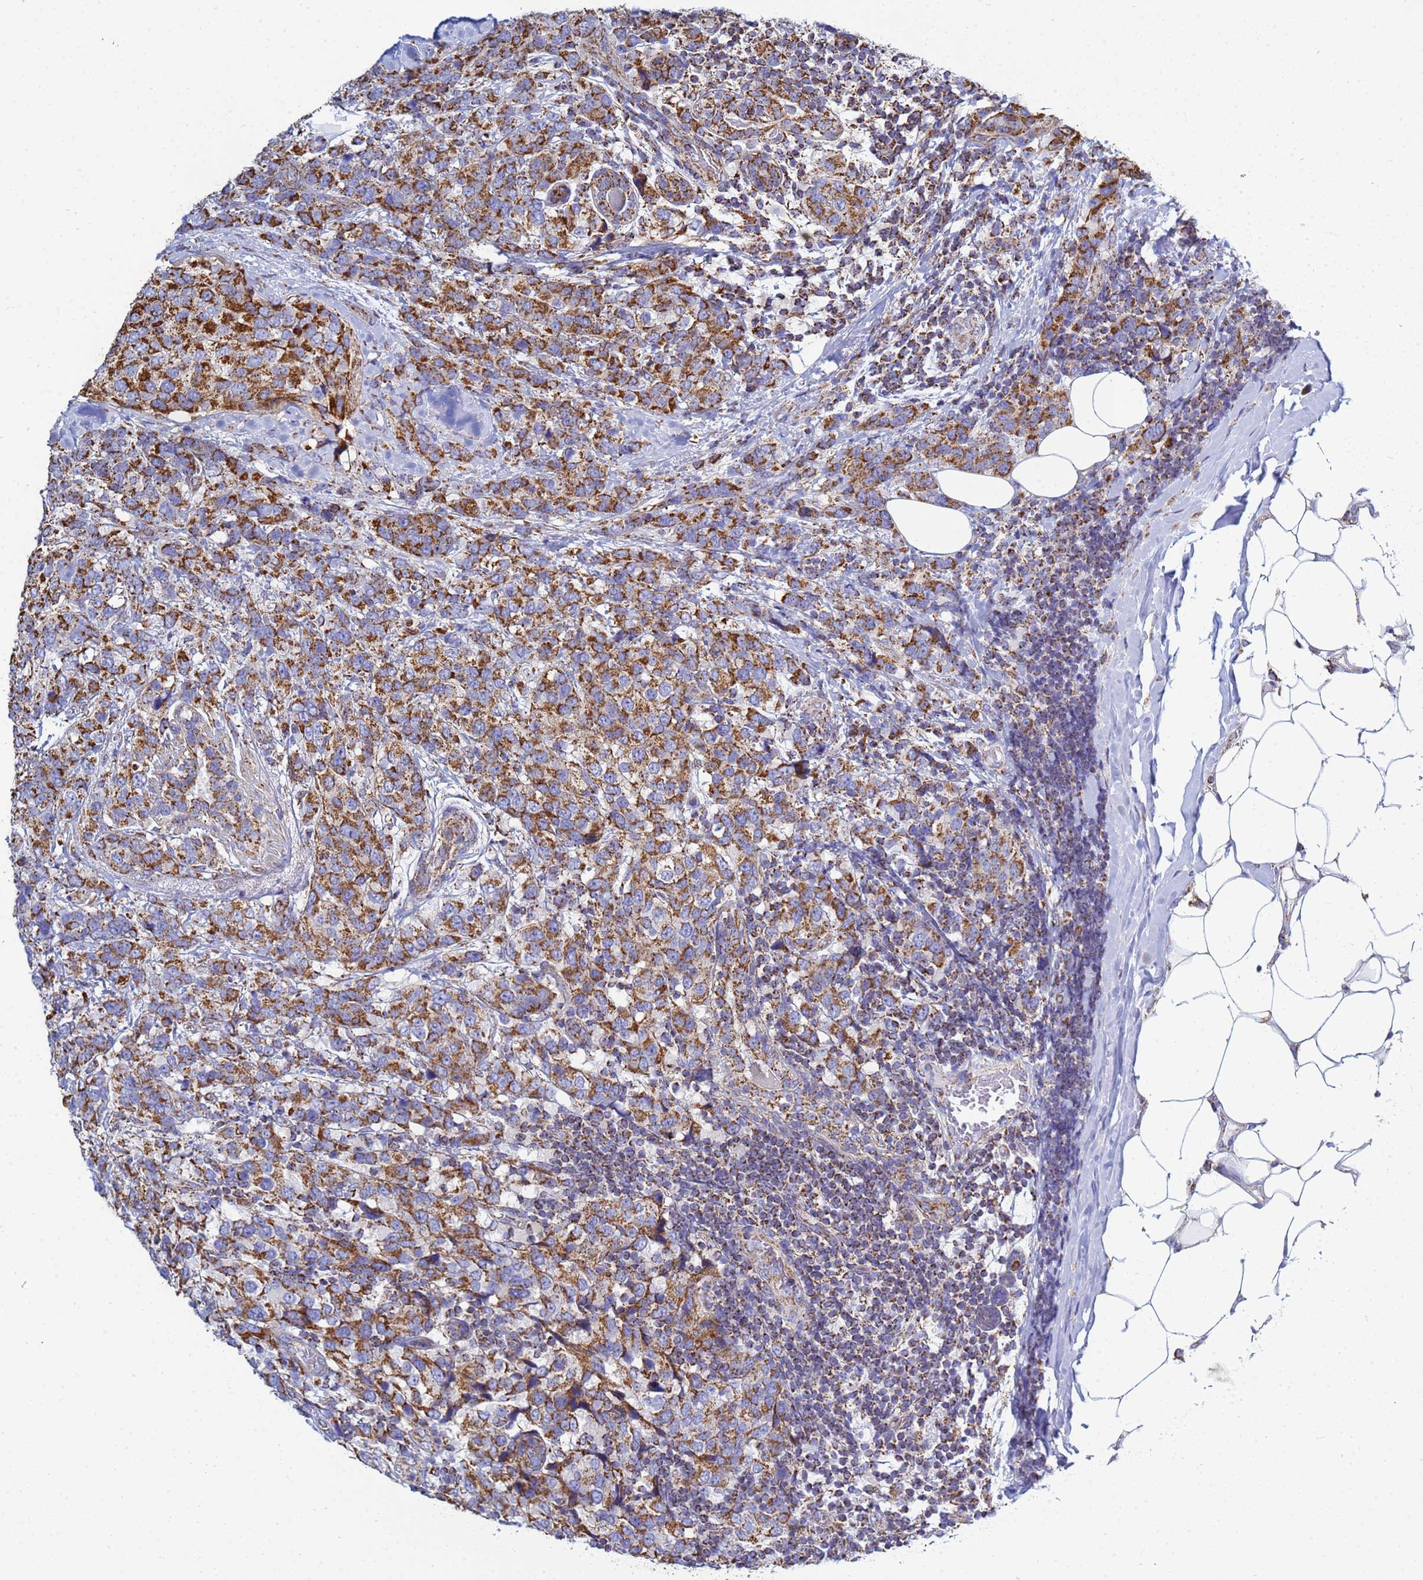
{"staining": {"intensity": "strong", "quantity": ">75%", "location": "cytoplasmic/membranous"}, "tissue": "breast cancer", "cell_type": "Tumor cells", "image_type": "cancer", "snomed": [{"axis": "morphology", "description": "Lobular carcinoma"}, {"axis": "topography", "description": "Breast"}], "caption": "Brown immunohistochemical staining in breast cancer (lobular carcinoma) displays strong cytoplasmic/membranous expression in approximately >75% of tumor cells.", "gene": "COQ4", "patient": {"sex": "female", "age": 59}}